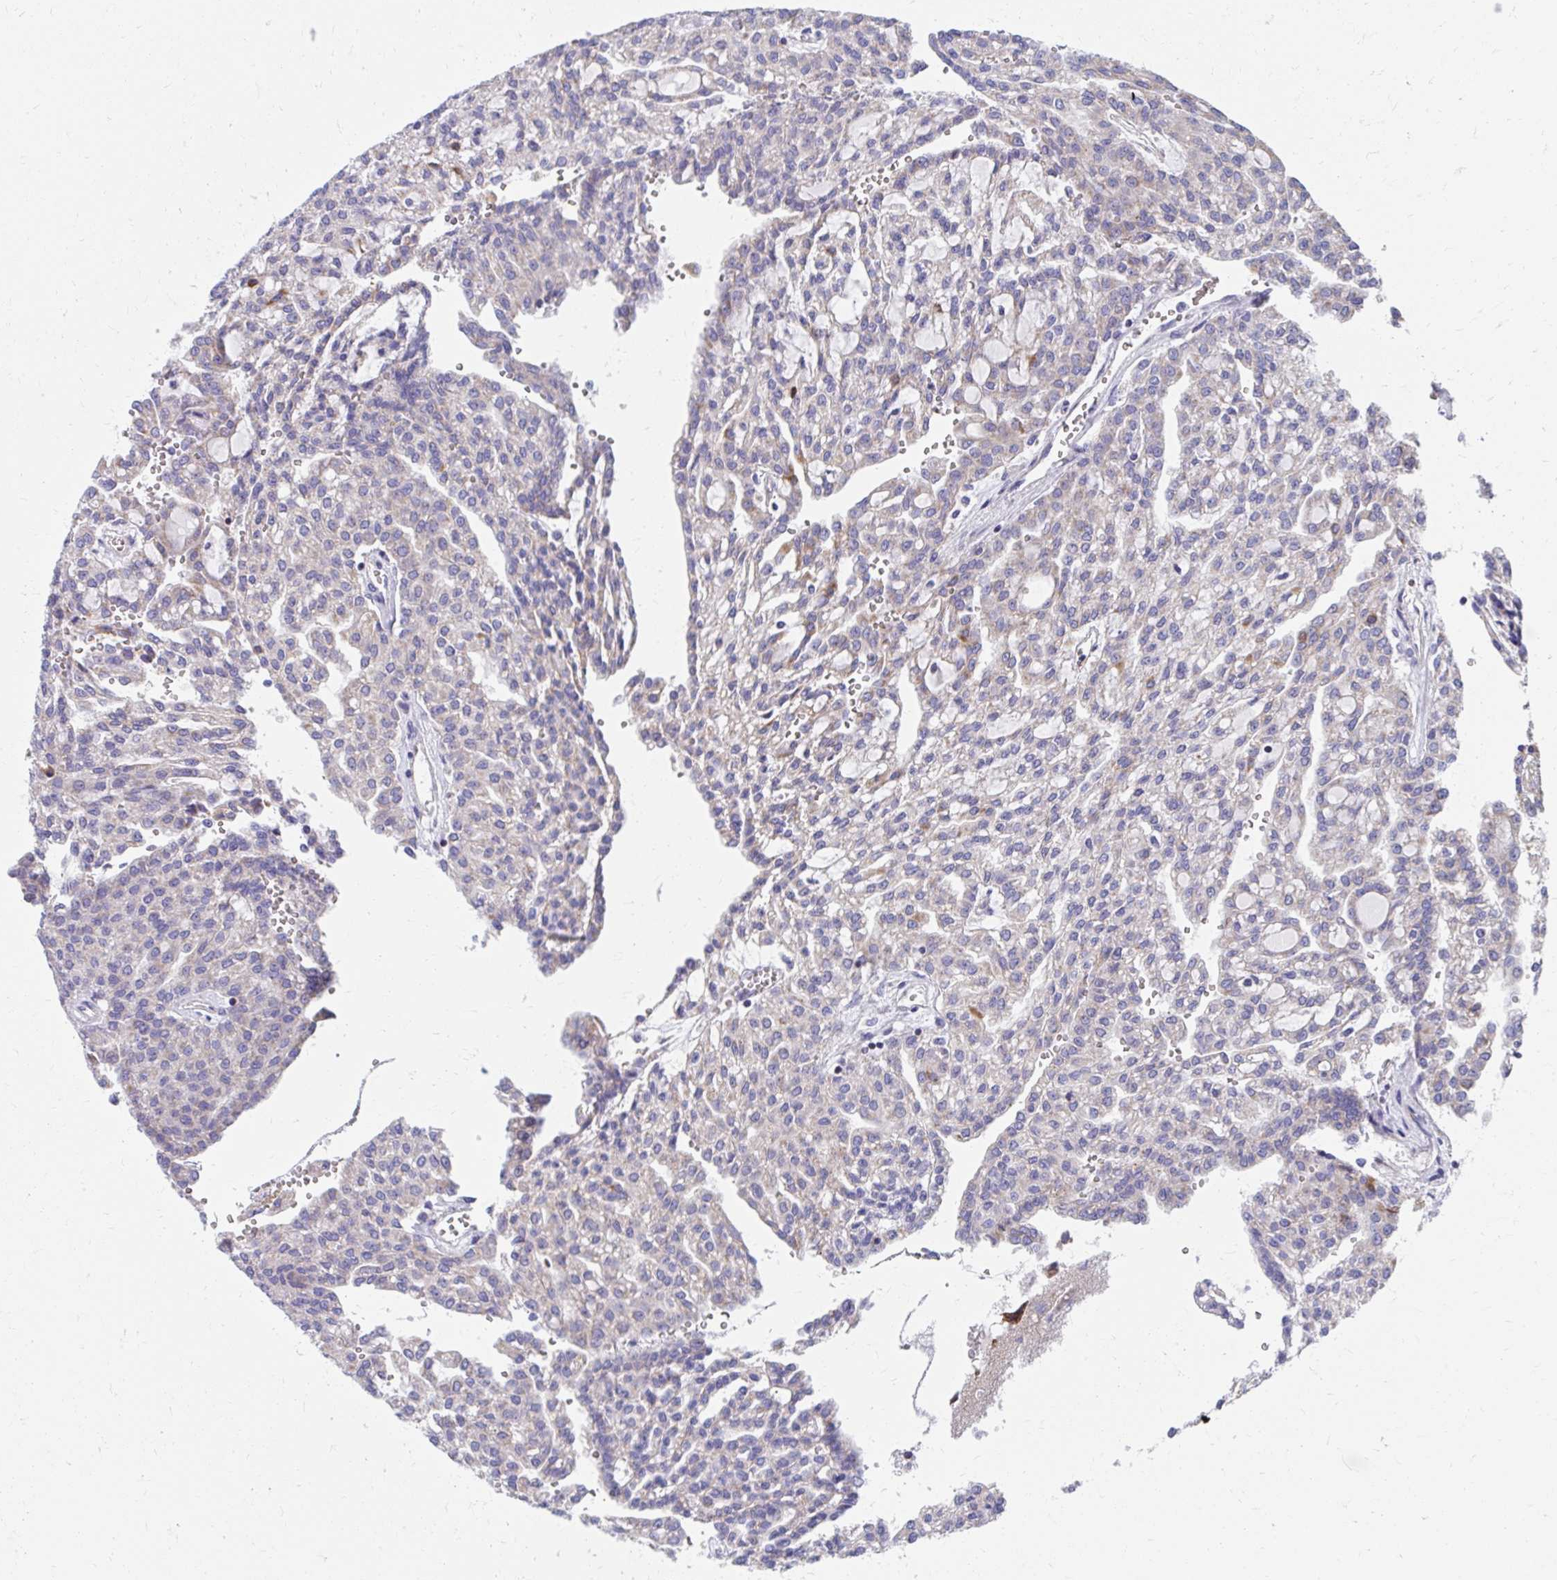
{"staining": {"intensity": "weak", "quantity": "25%-75%", "location": "cytoplasmic/membranous"}, "tissue": "renal cancer", "cell_type": "Tumor cells", "image_type": "cancer", "snomed": [{"axis": "morphology", "description": "Adenocarcinoma, NOS"}, {"axis": "topography", "description": "Kidney"}], "caption": "Renal adenocarcinoma was stained to show a protein in brown. There is low levels of weak cytoplasmic/membranous positivity in approximately 25%-75% of tumor cells.", "gene": "IL37", "patient": {"sex": "male", "age": 63}}